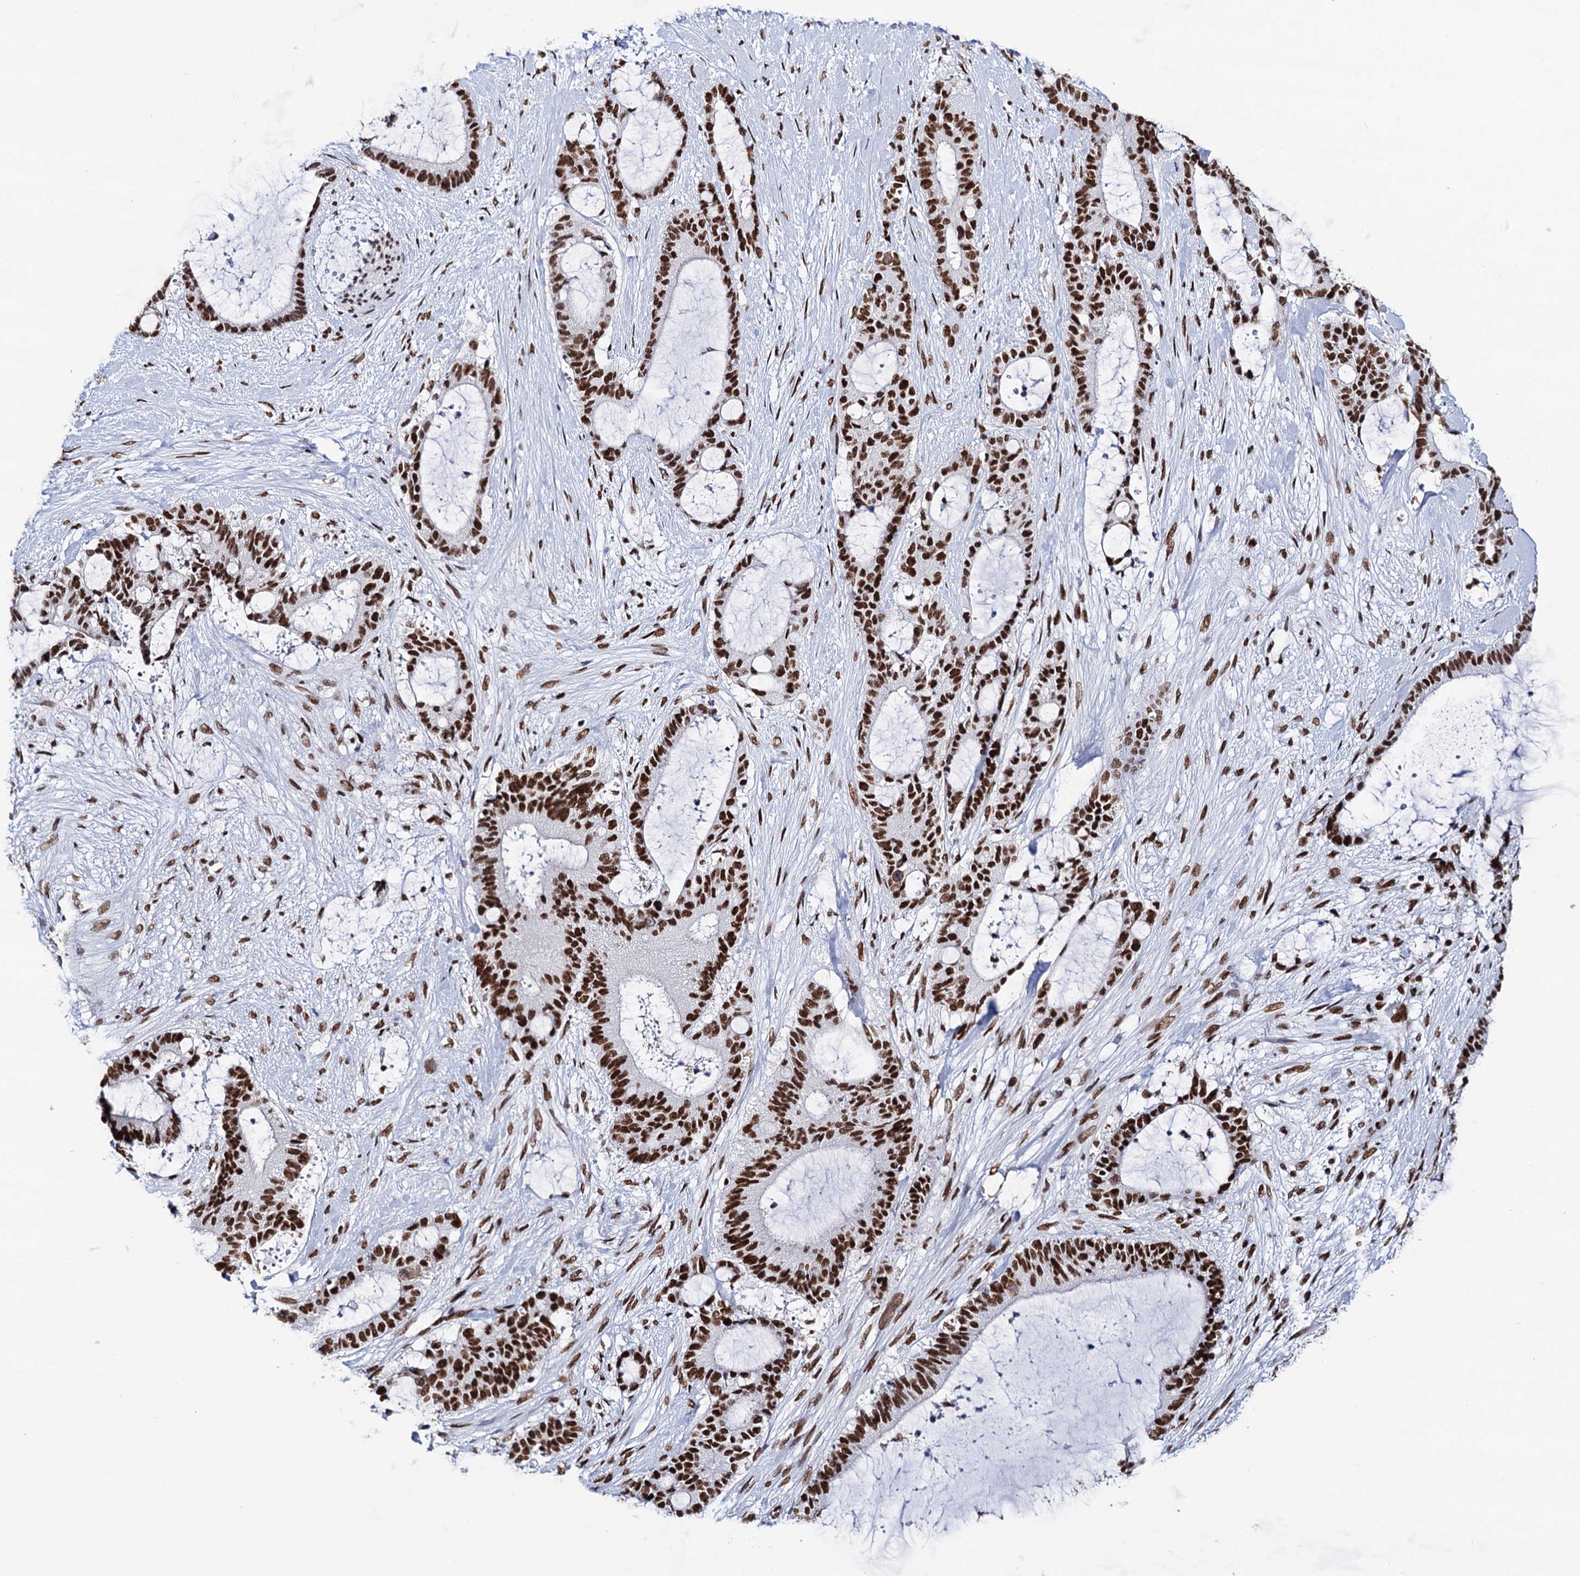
{"staining": {"intensity": "strong", "quantity": ">75%", "location": "nuclear"}, "tissue": "liver cancer", "cell_type": "Tumor cells", "image_type": "cancer", "snomed": [{"axis": "morphology", "description": "Normal tissue, NOS"}, {"axis": "morphology", "description": "Cholangiocarcinoma"}, {"axis": "topography", "description": "Liver"}, {"axis": "topography", "description": "Peripheral nerve tissue"}], "caption": "A brown stain labels strong nuclear staining of a protein in liver cancer (cholangiocarcinoma) tumor cells. (DAB (3,3'-diaminobenzidine) IHC, brown staining for protein, blue staining for nuclei).", "gene": "MATR3", "patient": {"sex": "female", "age": 73}}